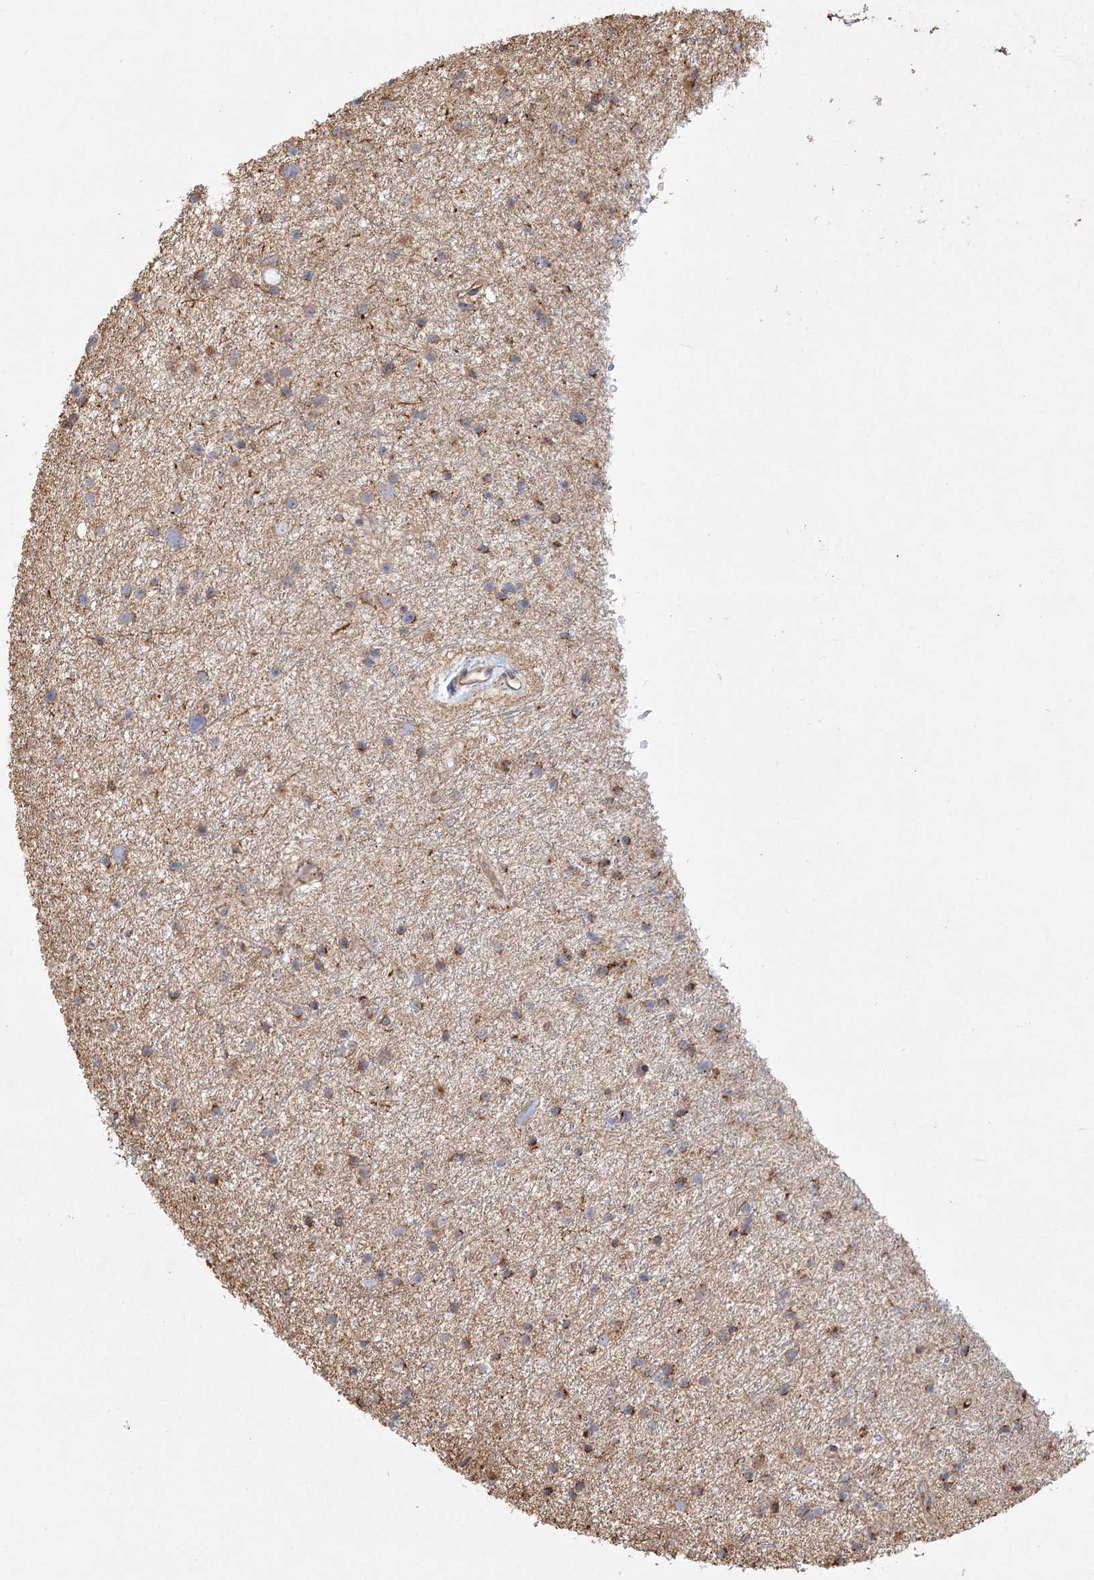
{"staining": {"intensity": "moderate", "quantity": ">75%", "location": "cytoplasmic/membranous"}, "tissue": "glioma", "cell_type": "Tumor cells", "image_type": "cancer", "snomed": [{"axis": "morphology", "description": "Glioma, malignant, Low grade"}, {"axis": "topography", "description": "Cerebral cortex"}], "caption": "A histopathology image of malignant low-grade glioma stained for a protein demonstrates moderate cytoplasmic/membranous brown staining in tumor cells.", "gene": "CNTLN", "patient": {"sex": "female", "age": 39}}